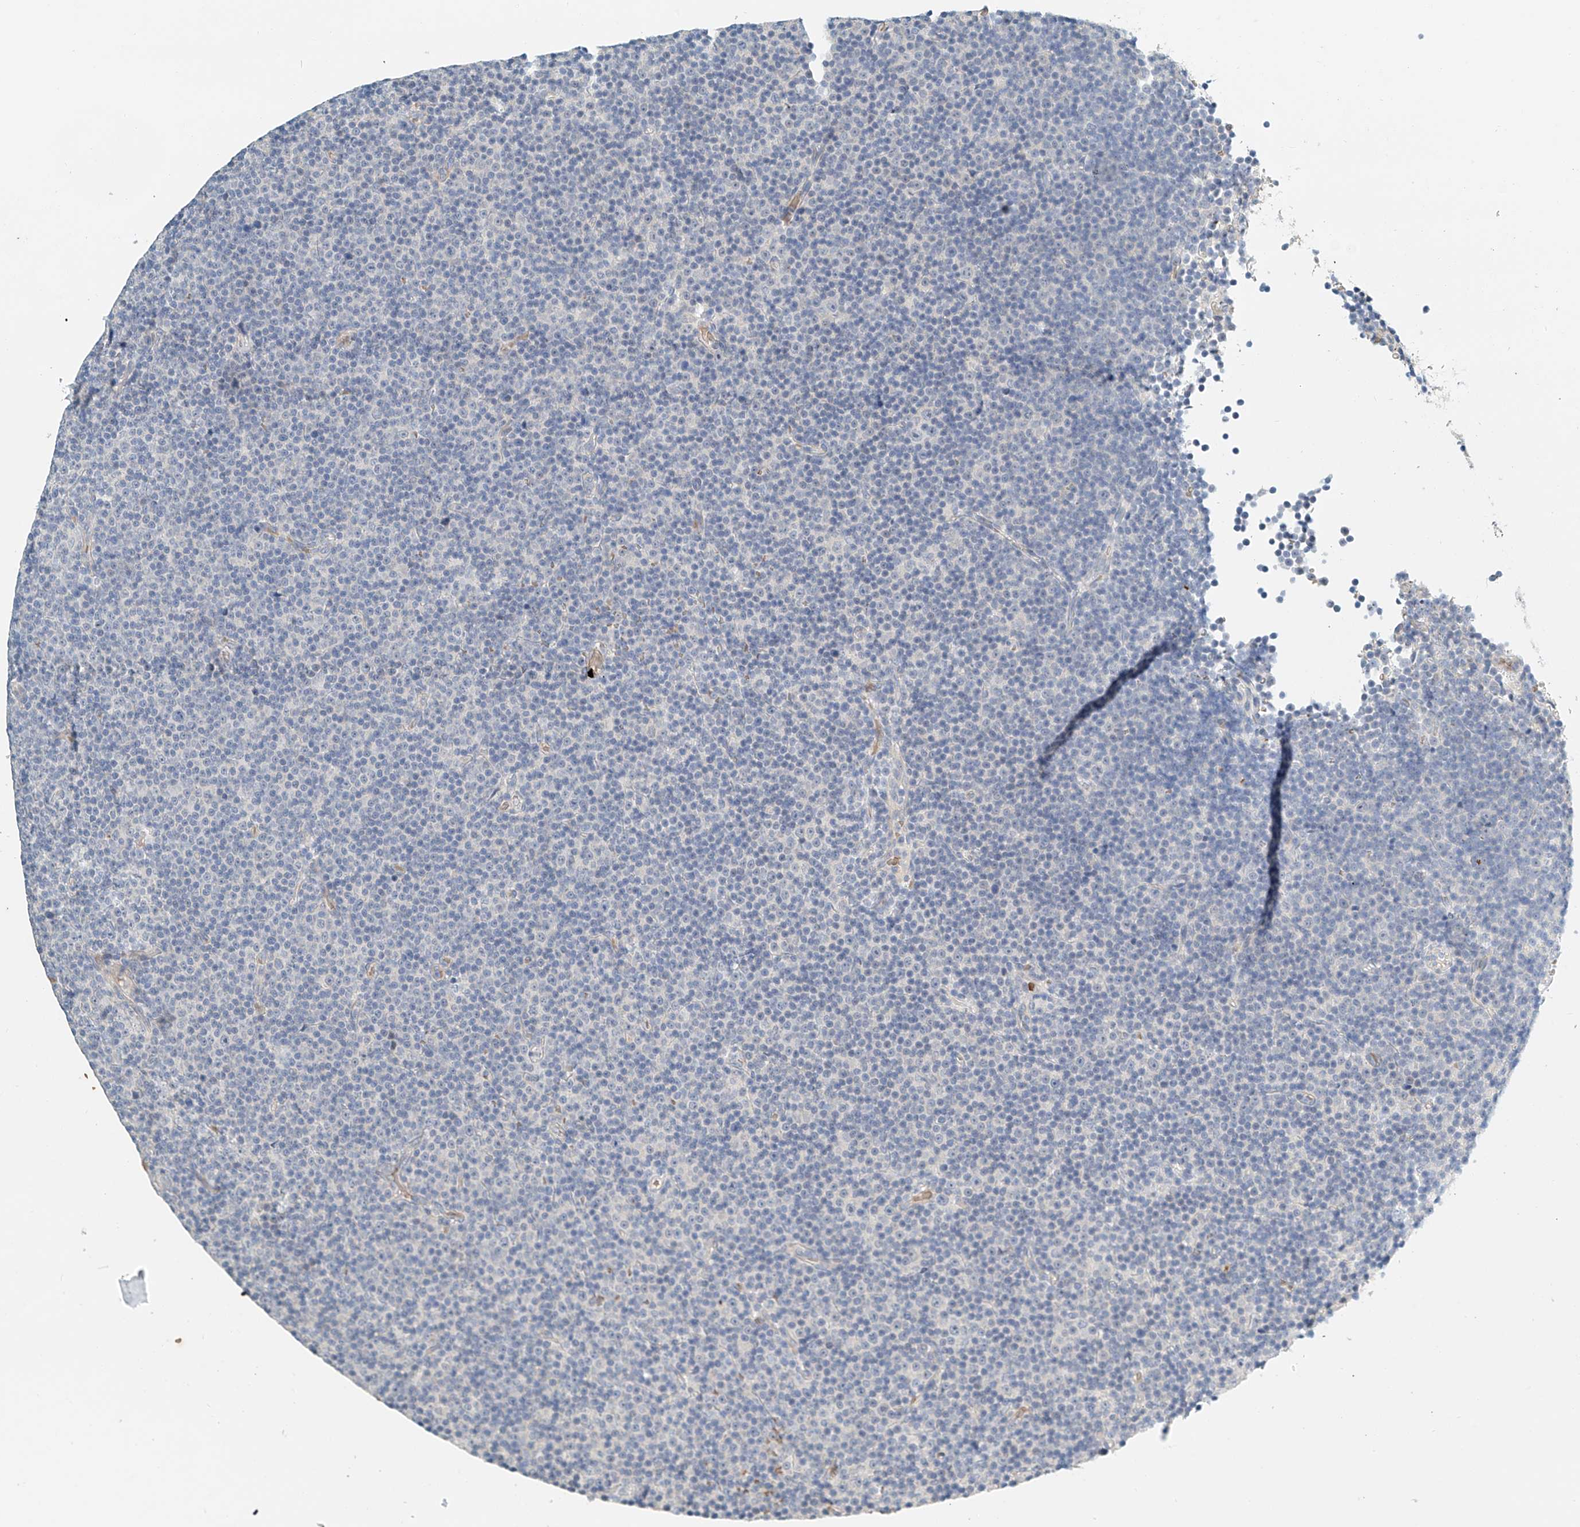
{"staining": {"intensity": "negative", "quantity": "none", "location": "none"}, "tissue": "lymphoma", "cell_type": "Tumor cells", "image_type": "cancer", "snomed": [{"axis": "morphology", "description": "Malignant lymphoma, non-Hodgkin's type, Low grade"}, {"axis": "topography", "description": "Lymph node"}], "caption": "DAB (3,3'-diaminobenzidine) immunohistochemical staining of human lymphoma displays no significant staining in tumor cells.", "gene": "RCAN3", "patient": {"sex": "female", "age": 67}}